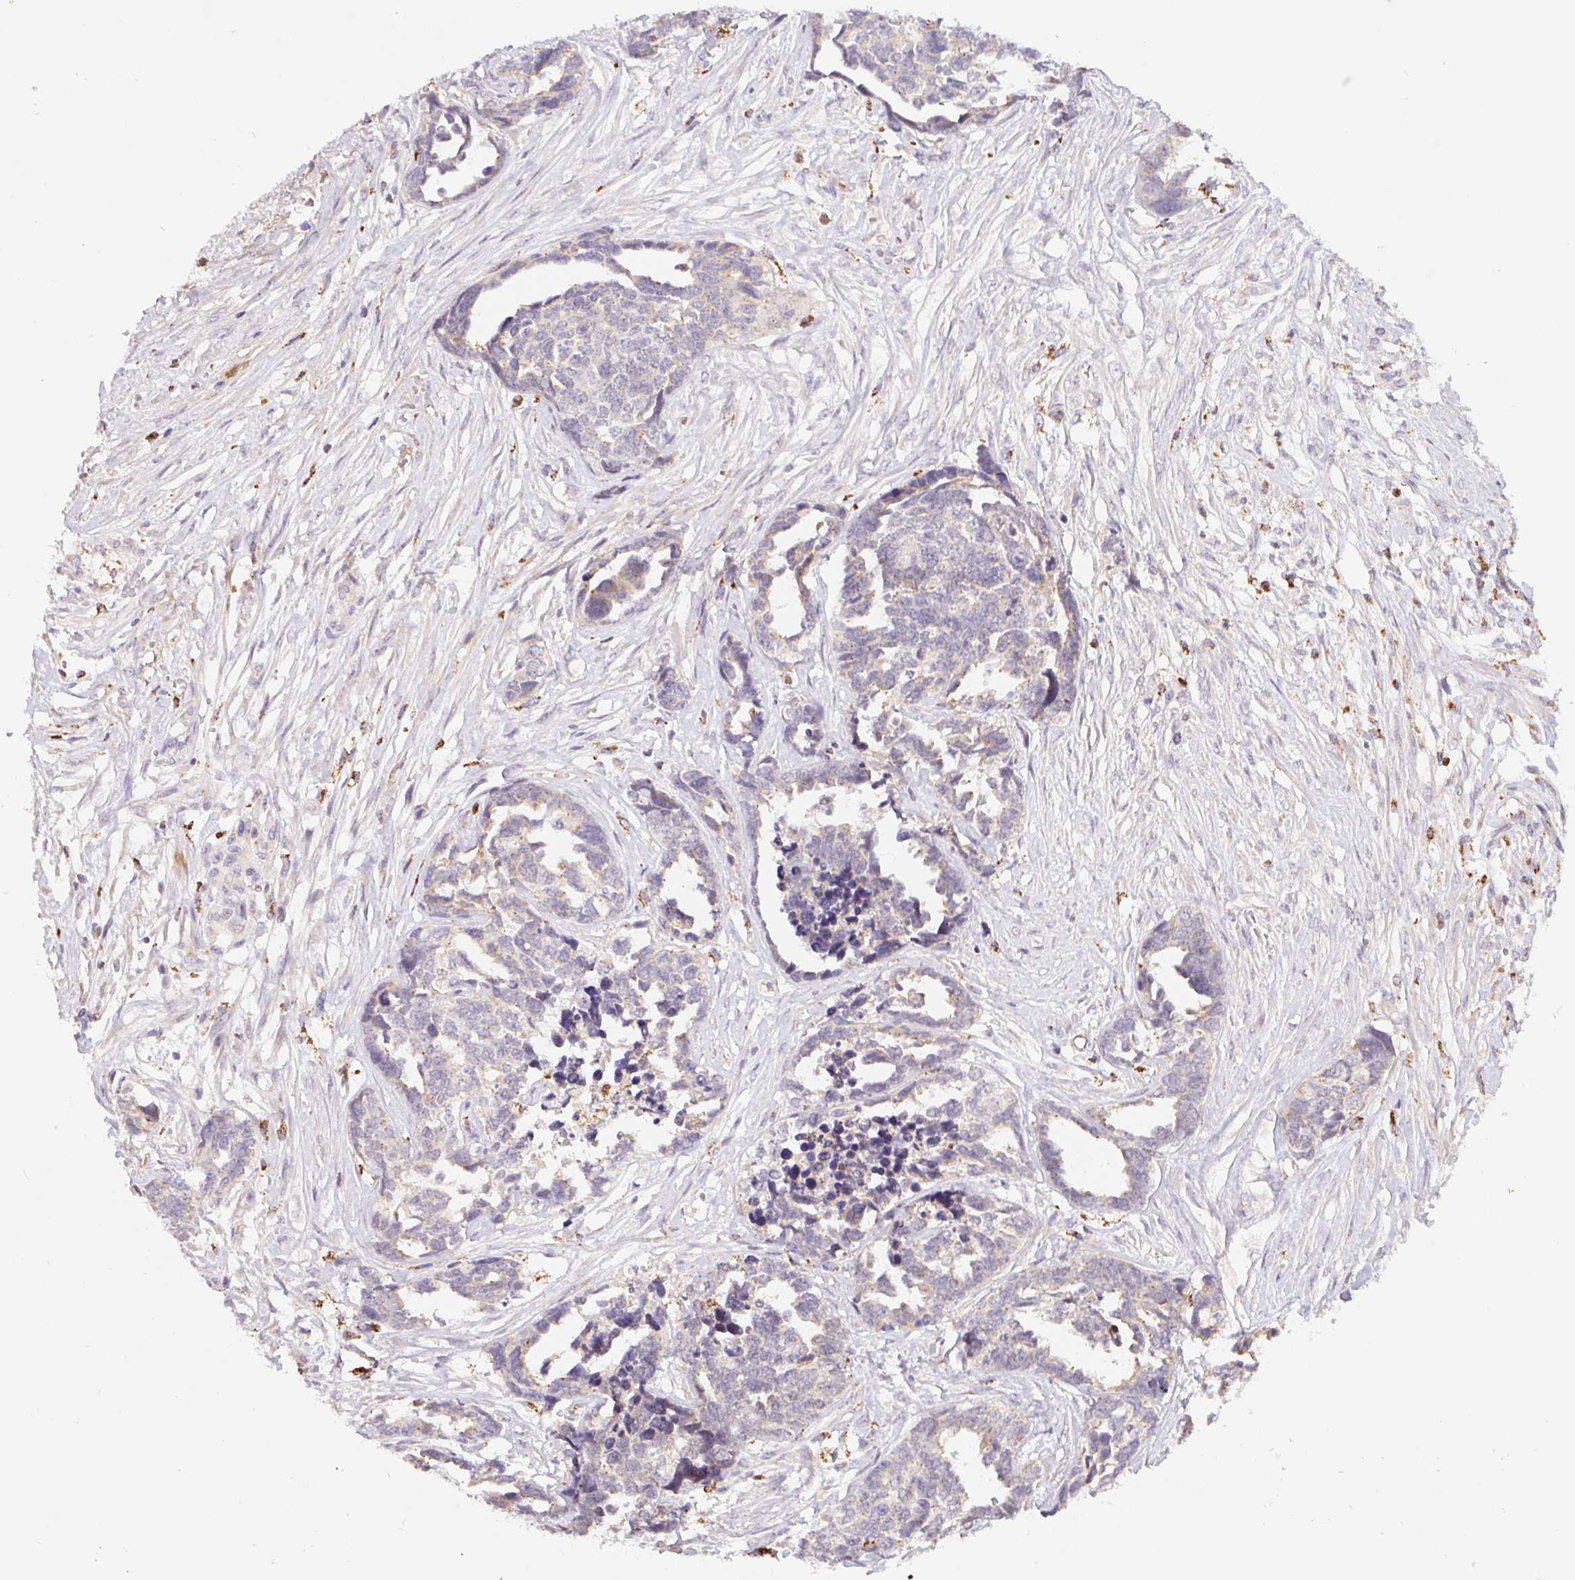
{"staining": {"intensity": "negative", "quantity": "none", "location": "none"}, "tissue": "ovarian cancer", "cell_type": "Tumor cells", "image_type": "cancer", "snomed": [{"axis": "morphology", "description": "Cystadenocarcinoma, serous, NOS"}, {"axis": "topography", "description": "Ovary"}], "caption": "This micrograph is of serous cystadenocarcinoma (ovarian) stained with IHC to label a protein in brown with the nuclei are counter-stained blue. There is no staining in tumor cells.", "gene": "EMC6", "patient": {"sex": "female", "age": 69}}